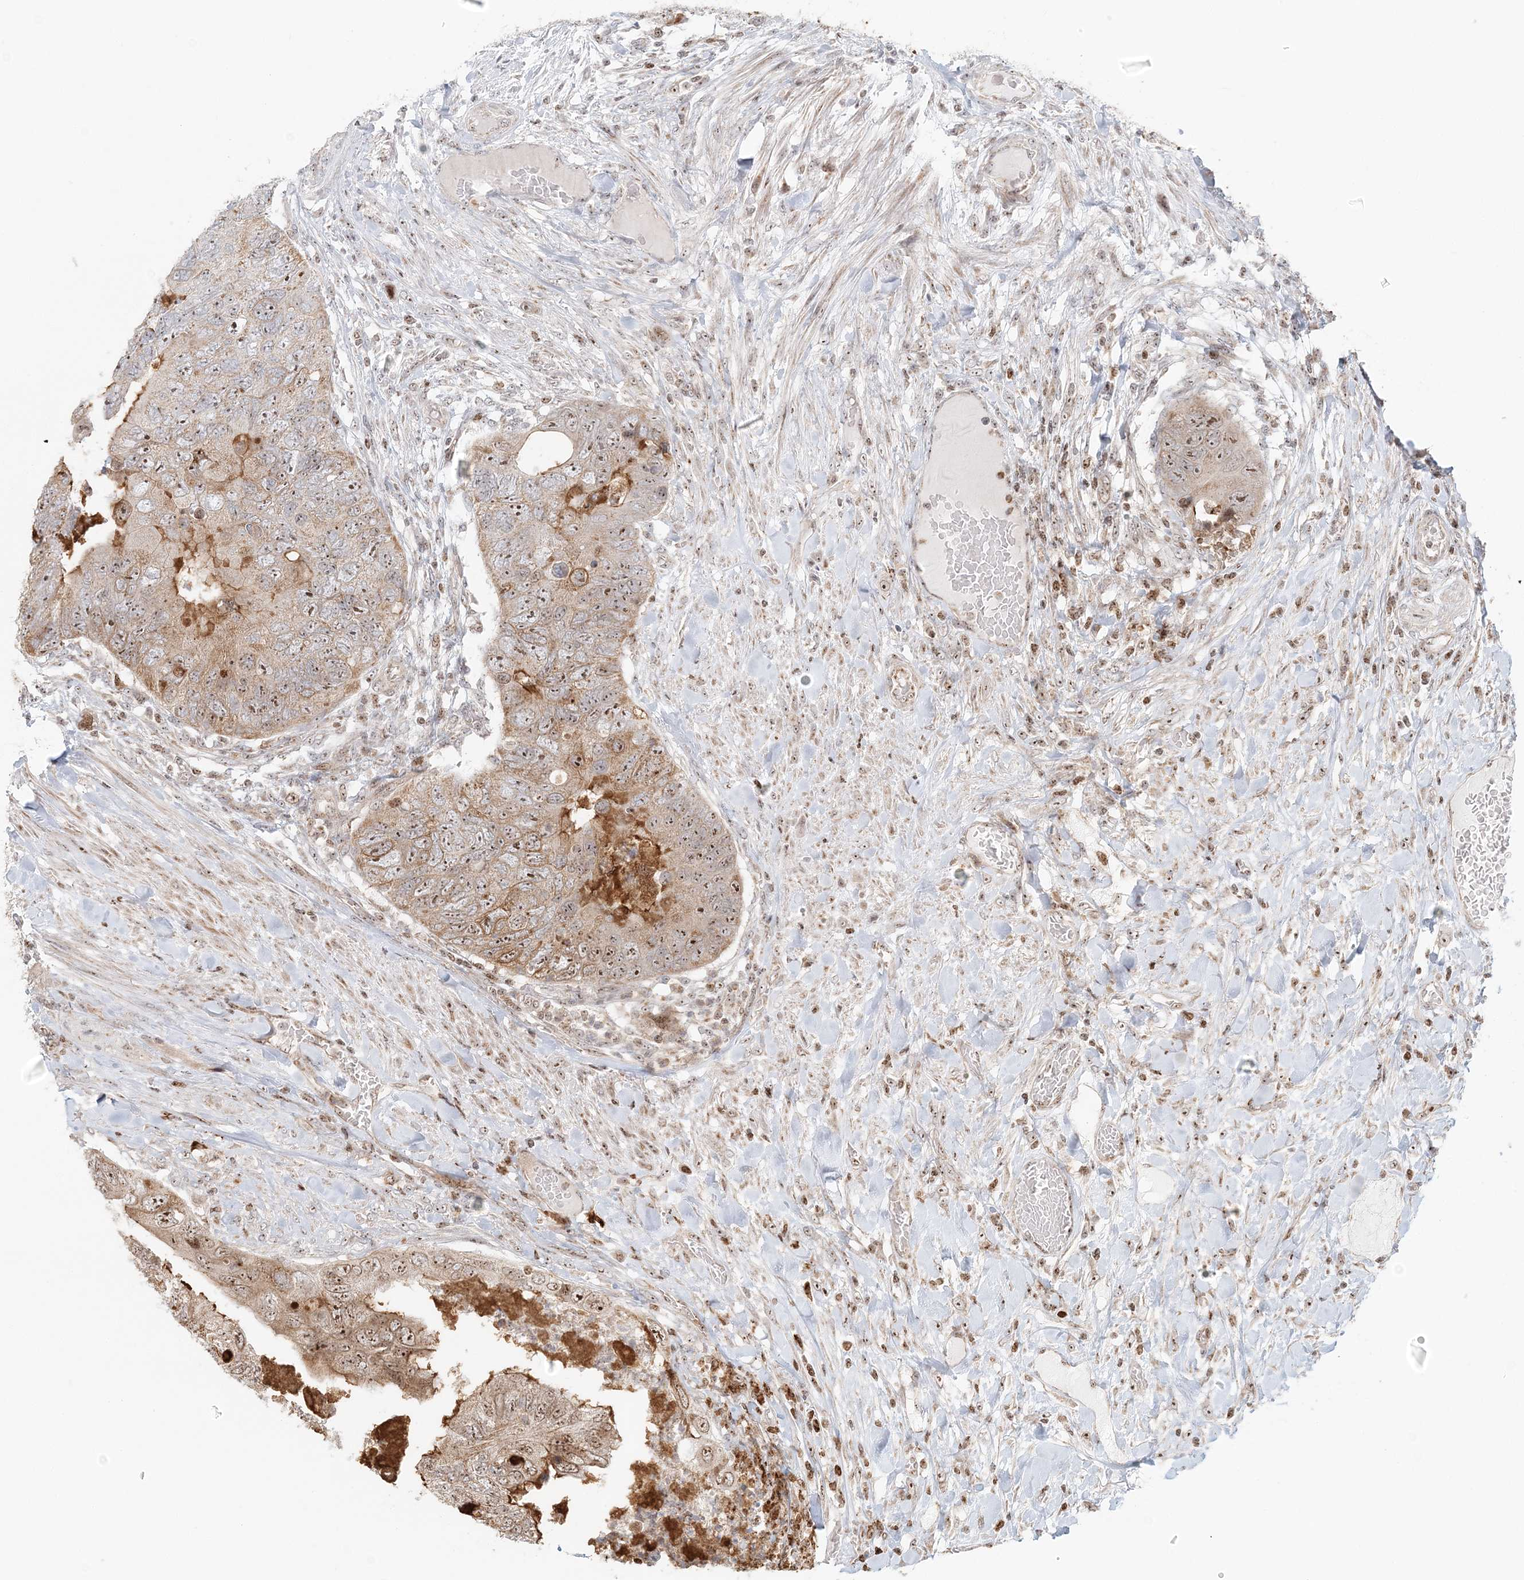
{"staining": {"intensity": "moderate", "quantity": ">75%", "location": "nuclear"}, "tissue": "colorectal cancer", "cell_type": "Tumor cells", "image_type": "cancer", "snomed": [{"axis": "morphology", "description": "Adenocarcinoma, NOS"}, {"axis": "topography", "description": "Rectum"}], "caption": "Tumor cells display medium levels of moderate nuclear staining in about >75% of cells in human adenocarcinoma (colorectal).", "gene": "UBE2F", "patient": {"sex": "male", "age": 63}}